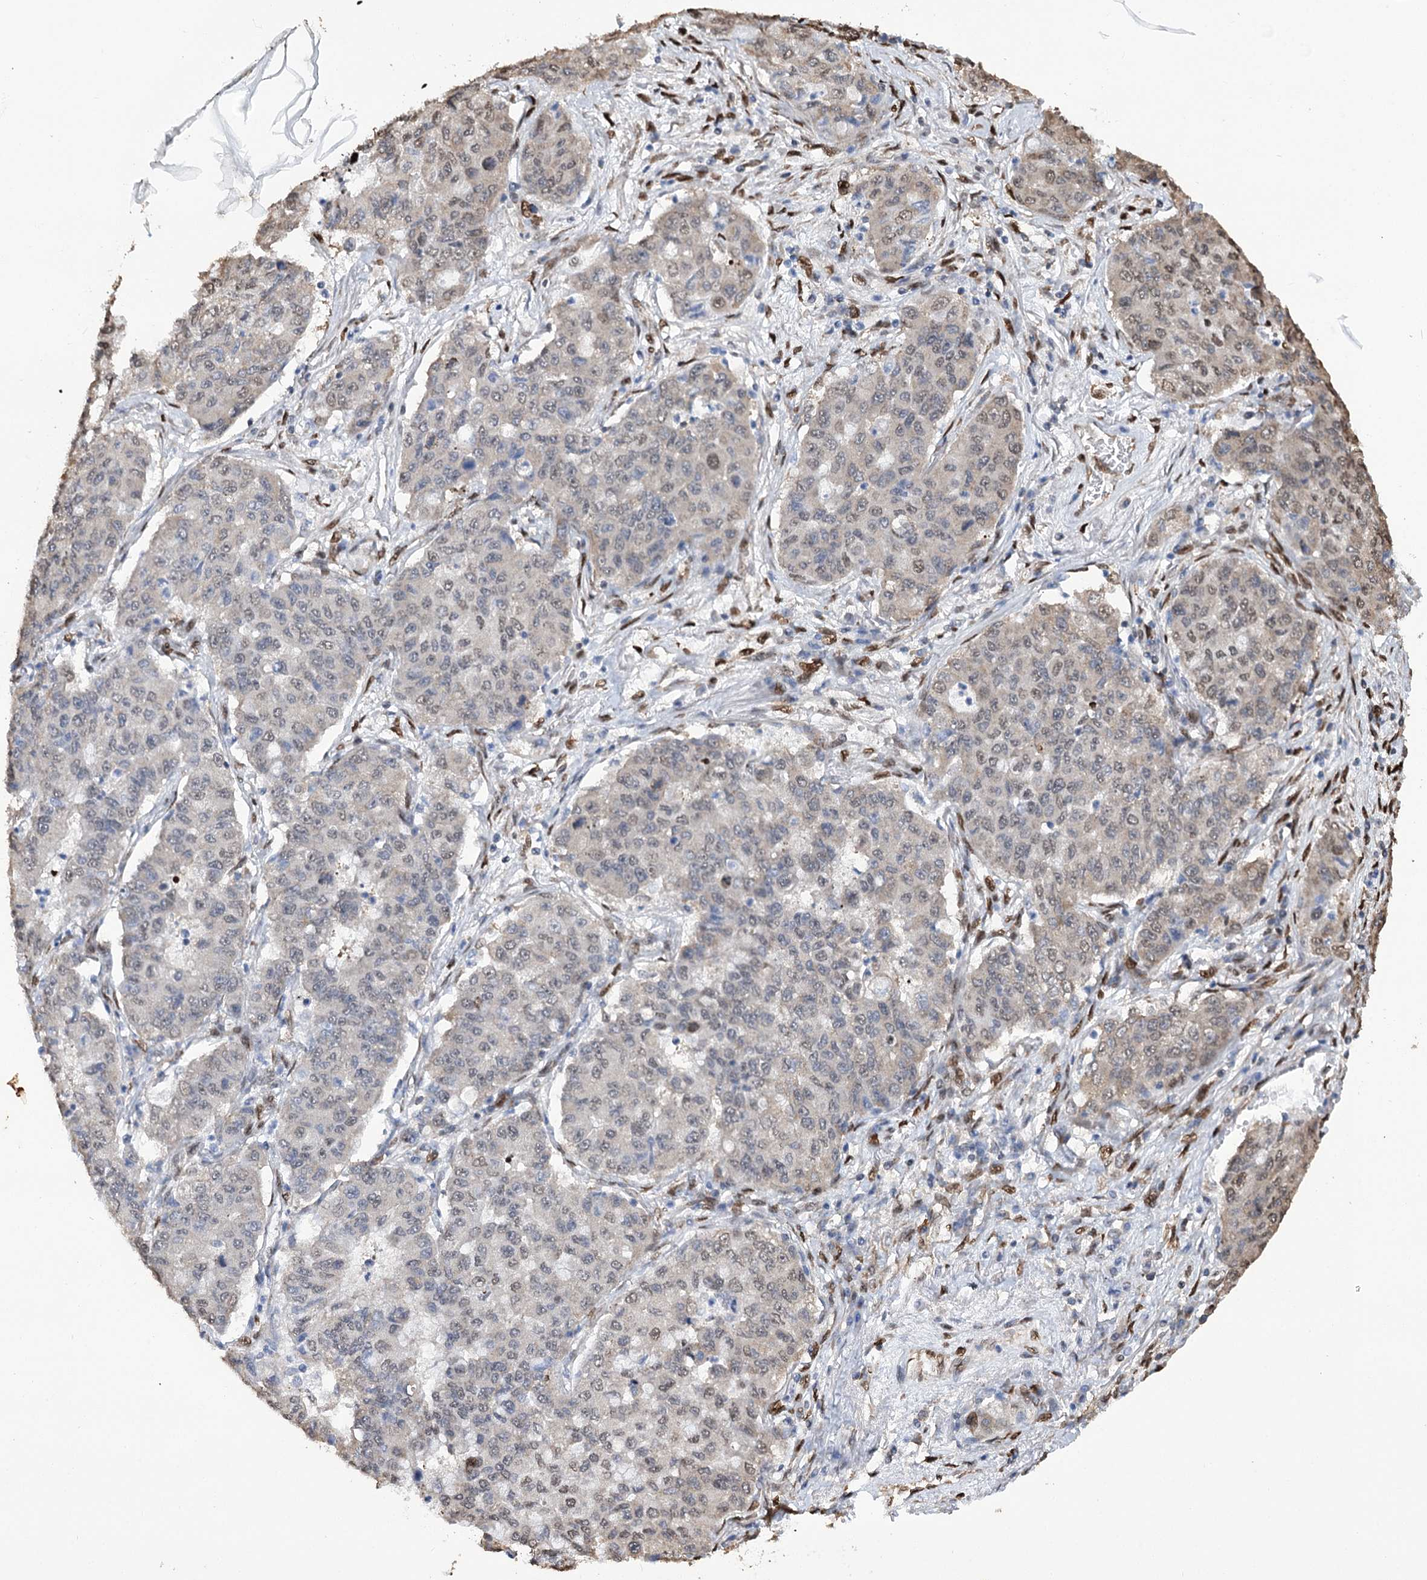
{"staining": {"intensity": "weak", "quantity": "<25%", "location": "cytoplasmic/membranous,nuclear"}, "tissue": "lung cancer", "cell_type": "Tumor cells", "image_type": "cancer", "snomed": [{"axis": "morphology", "description": "Squamous cell carcinoma, NOS"}, {"axis": "topography", "description": "Lung"}], "caption": "Immunohistochemistry photomicrograph of neoplastic tissue: human lung cancer stained with DAB (3,3'-diaminobenzidine) exhibits no significant protein expression in tumor cells.", "gene": "NFU1", "patient": {"sex": "male", "age": 74}}